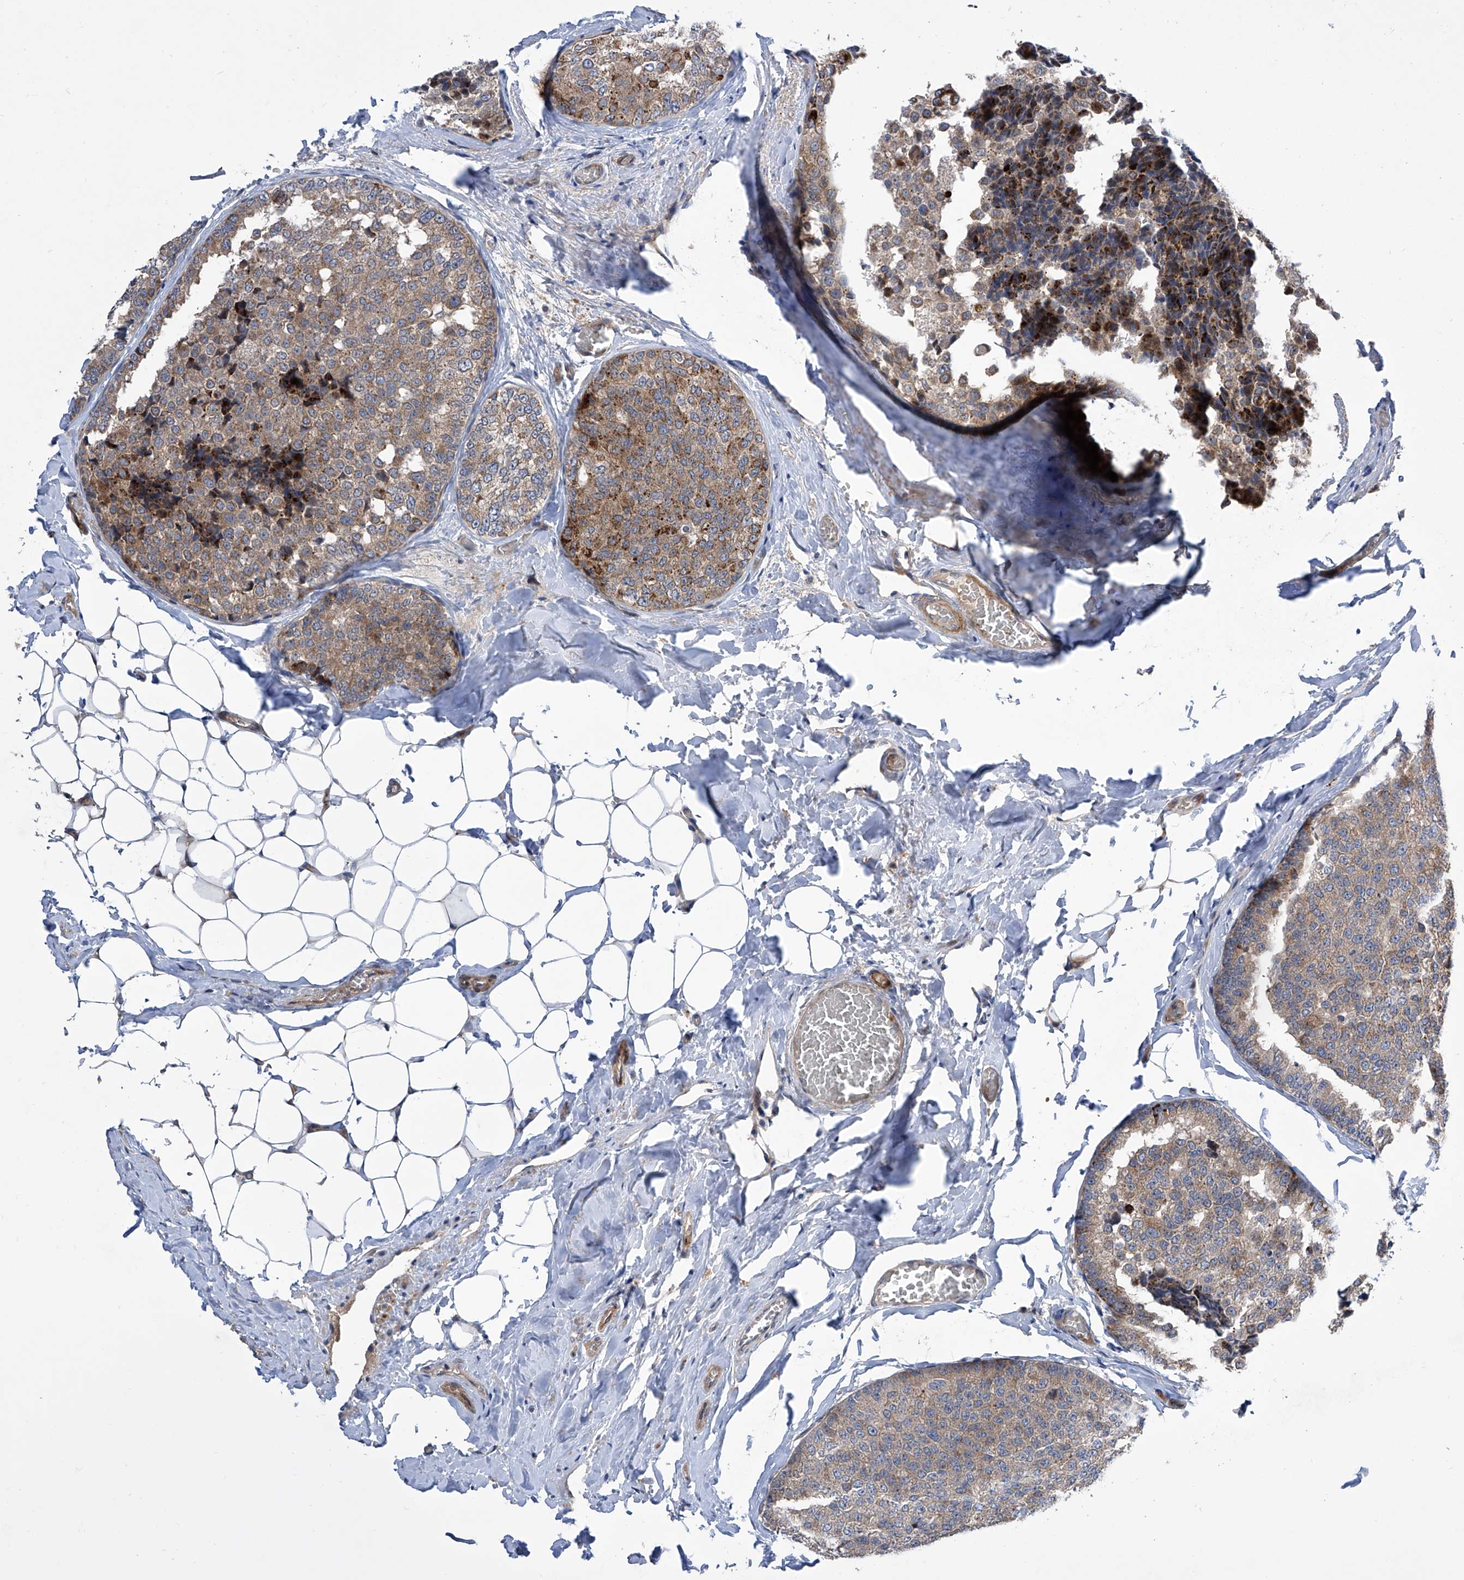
{"staining": {"intensity": "moderate", "quantity": ">75%", "location": "cytoplasmic/membranous"}, "tissue": "breast cancer", "cell_type": "Tumor cells", "image_type": "cancer", "snomed": [{"axis": "morphology", "description": "Normal tissue, NOS"}, {"axis": "morphology", "description": "Duct carcinoma"}, {"axis": "topography", "description": "Breast"}], "caption": "IHC of human invasive ductal carcinoma (breast) exhibits medium levels of moderate cytoplasmic/membranous staining in approximately >75% of tumor cells.", "gene": "USF3", "patient": {"sex": "female", "age": 43}}